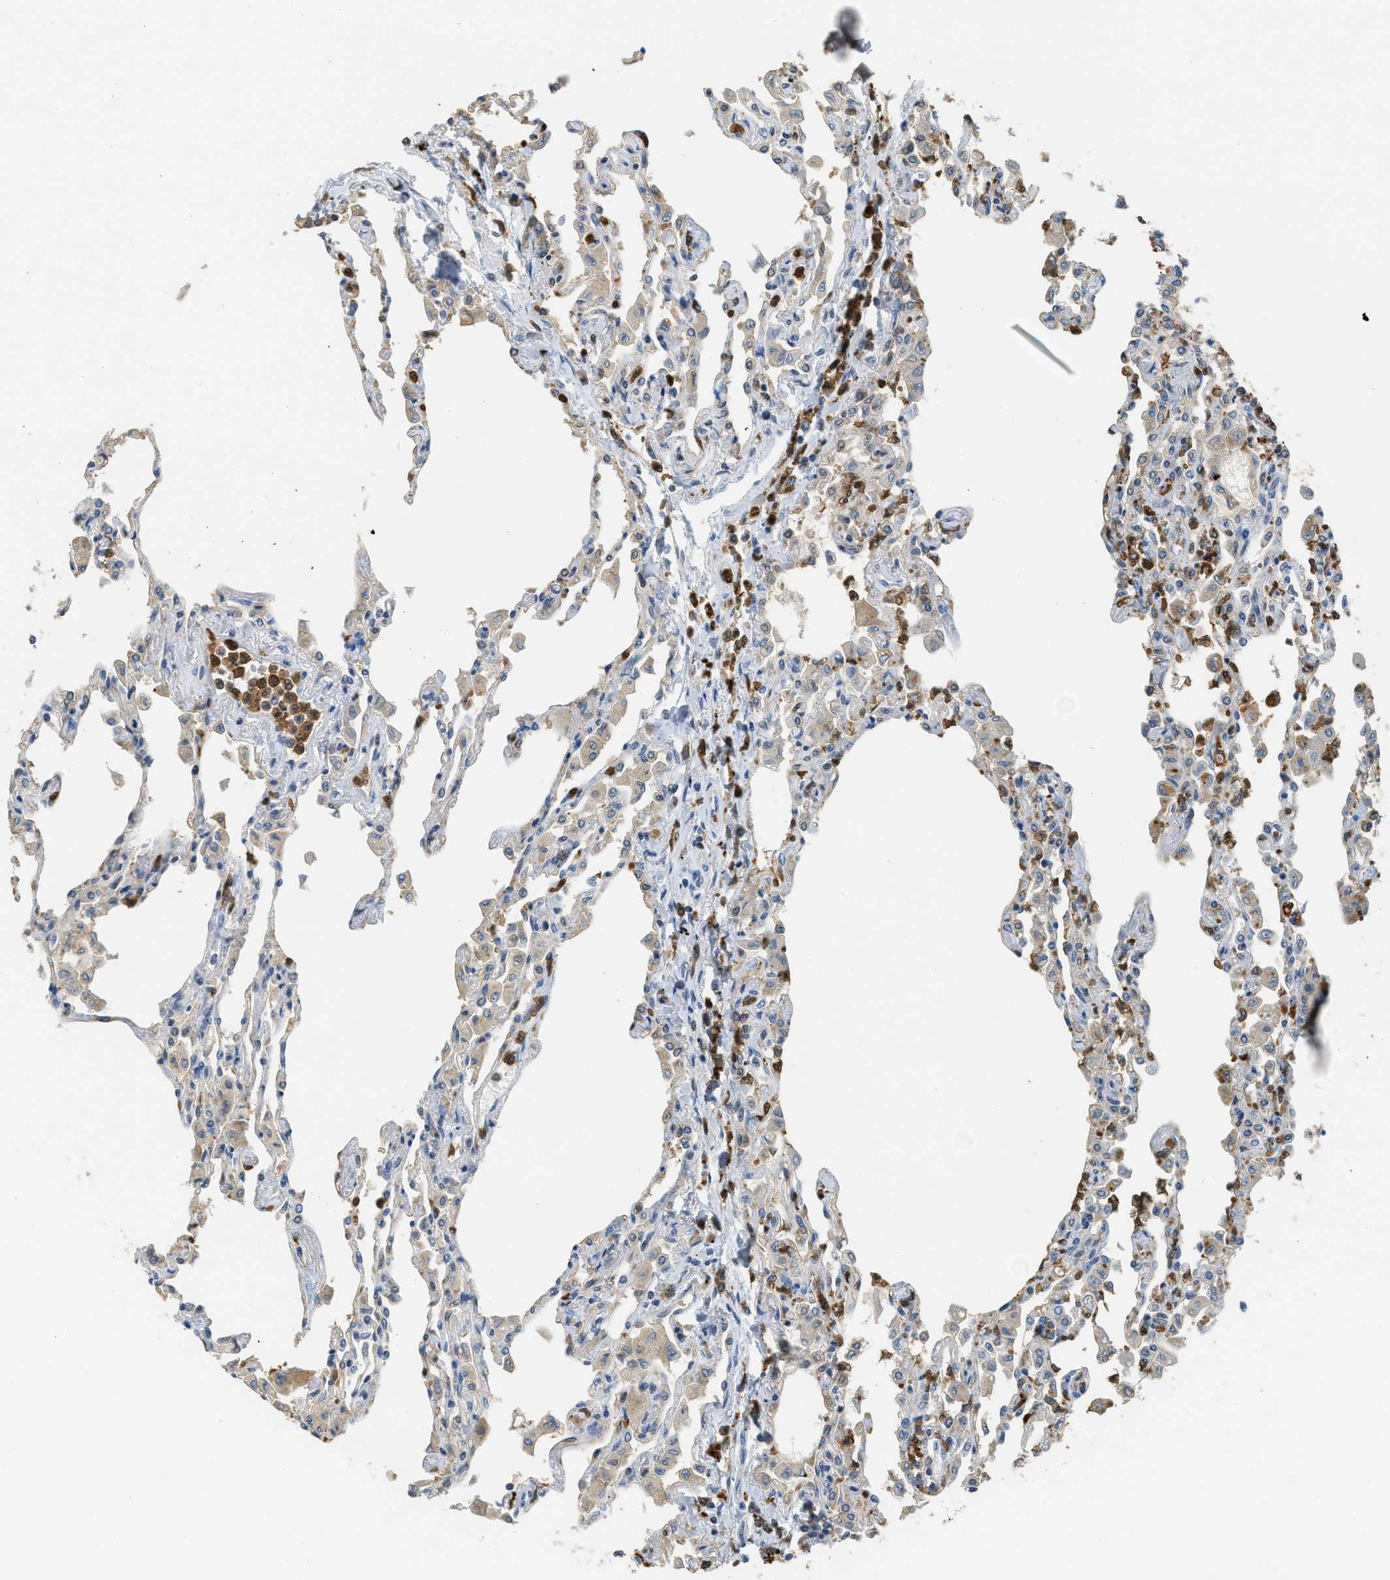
{"staining": {"intensity": "negative", "quantity": "none", "location": "none"}, "tissue": "lung", "cell_type": "Alveolar cells", "image_type": "normal", "snomed": [{"axis": "morphology", "description": "Normal tissue, NOS"}, {"axis": "topography", "description": "Bronchus"}, {"axis": "topography", "description": "Lung"}], "caption": "Immunohistochemical staining of normal lung shows no significant staining in alveolar cells.", "gene": "SERPINB1", "patient": {"sex": "female", "age": 49}}